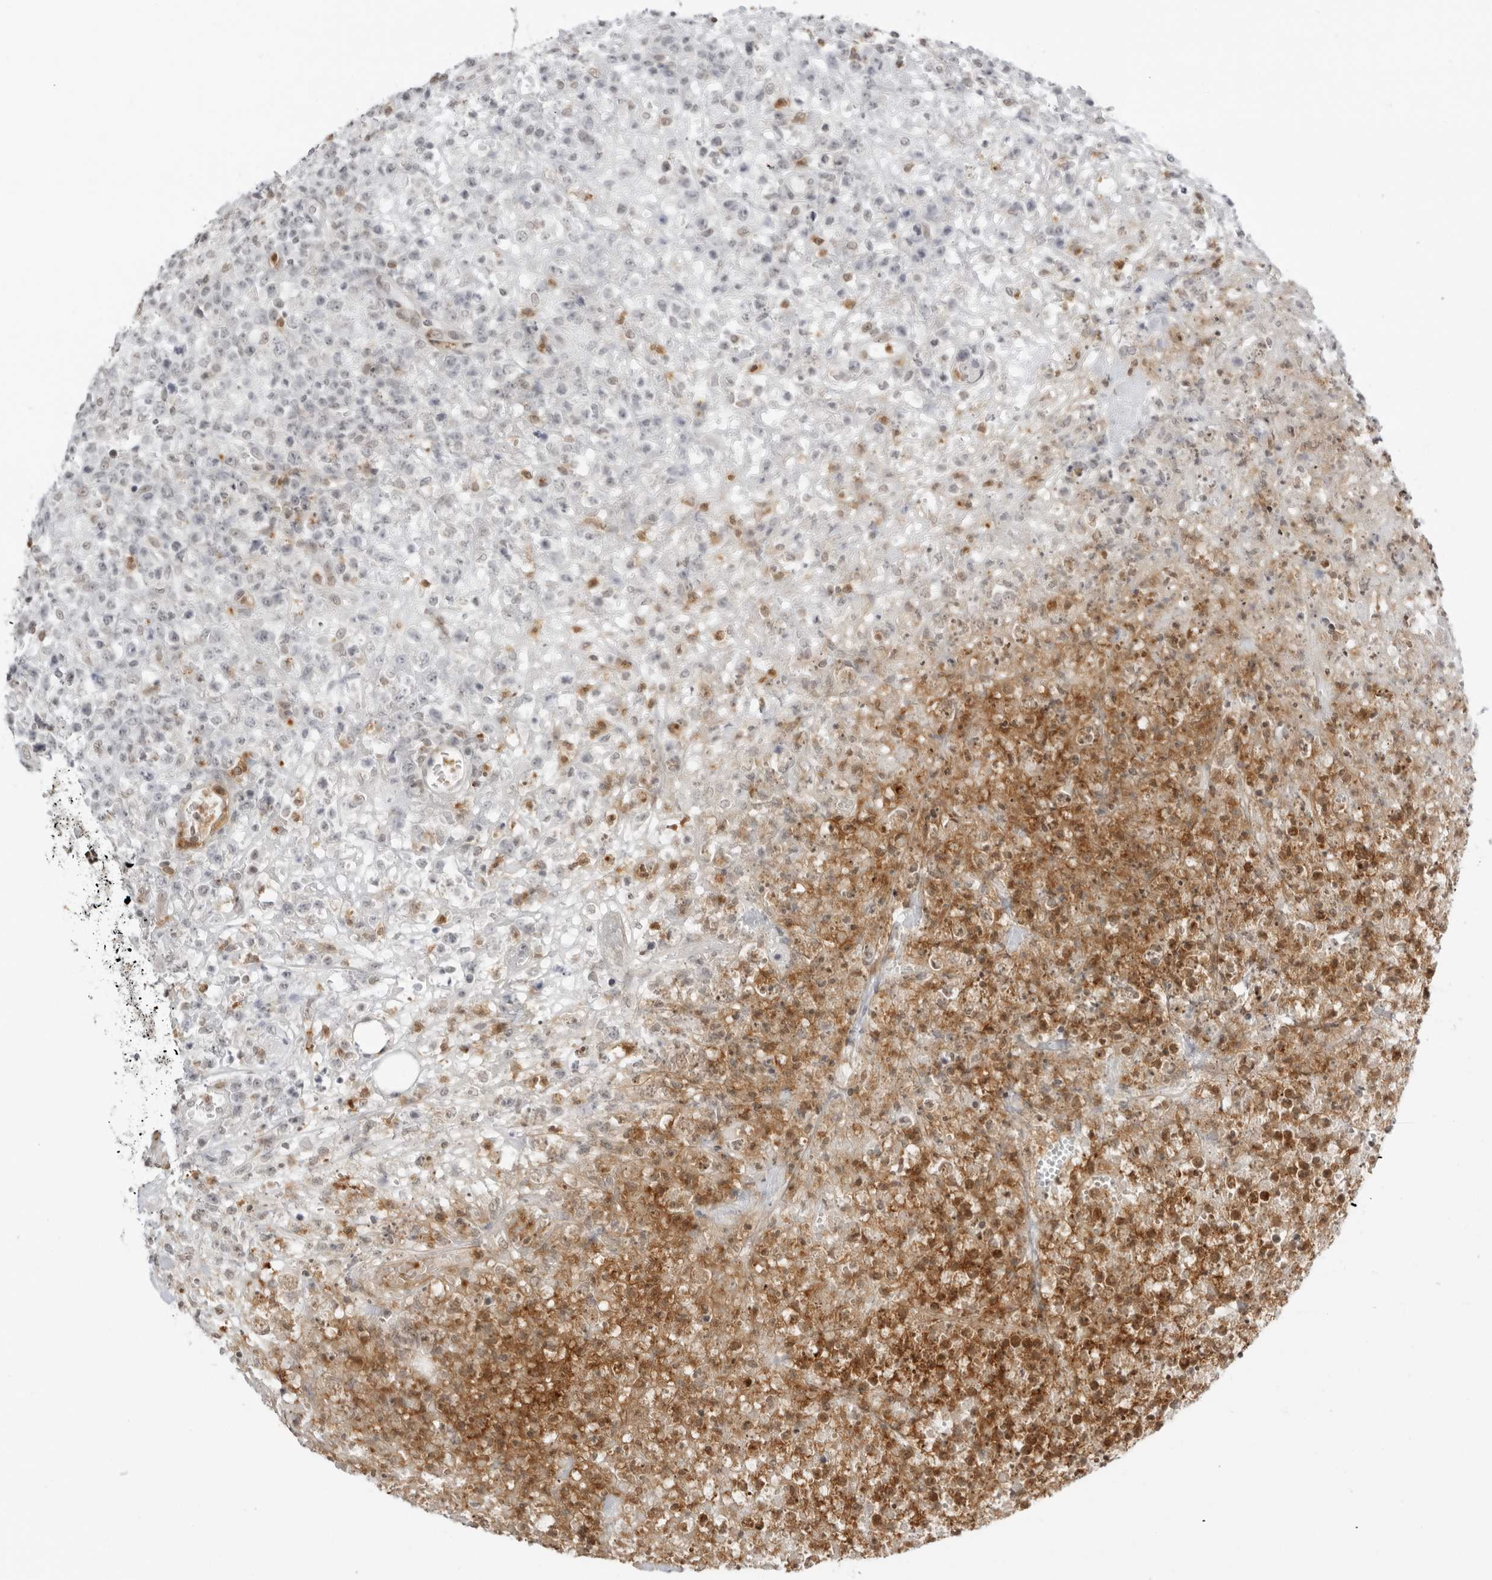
{"staining": {"intensity": "weak", "quantity": "<25%", "location": "nuclear"}, "tissue": "lymphoma", "cell_type": "Tumor cells", "image_type": "cancer", "snomed": [{"axis": "morphology", "description": "Malignant lymphoma, non-Hodgkin's type, High grade"}, {"axis": "topography", "description": "Colon"}], "caption": "This is a micrograph of immunohistochemistry (IHC) staining of lymphoma, which shows no staining in tumor cells. The staining was performed using DAB to visualize the protein expression in brown, while the nuclei were stained in blue with hematoxylin (Magnification: 20x).", "gene": "RNF146", "patient": {"sex": "female", "age": 53}}